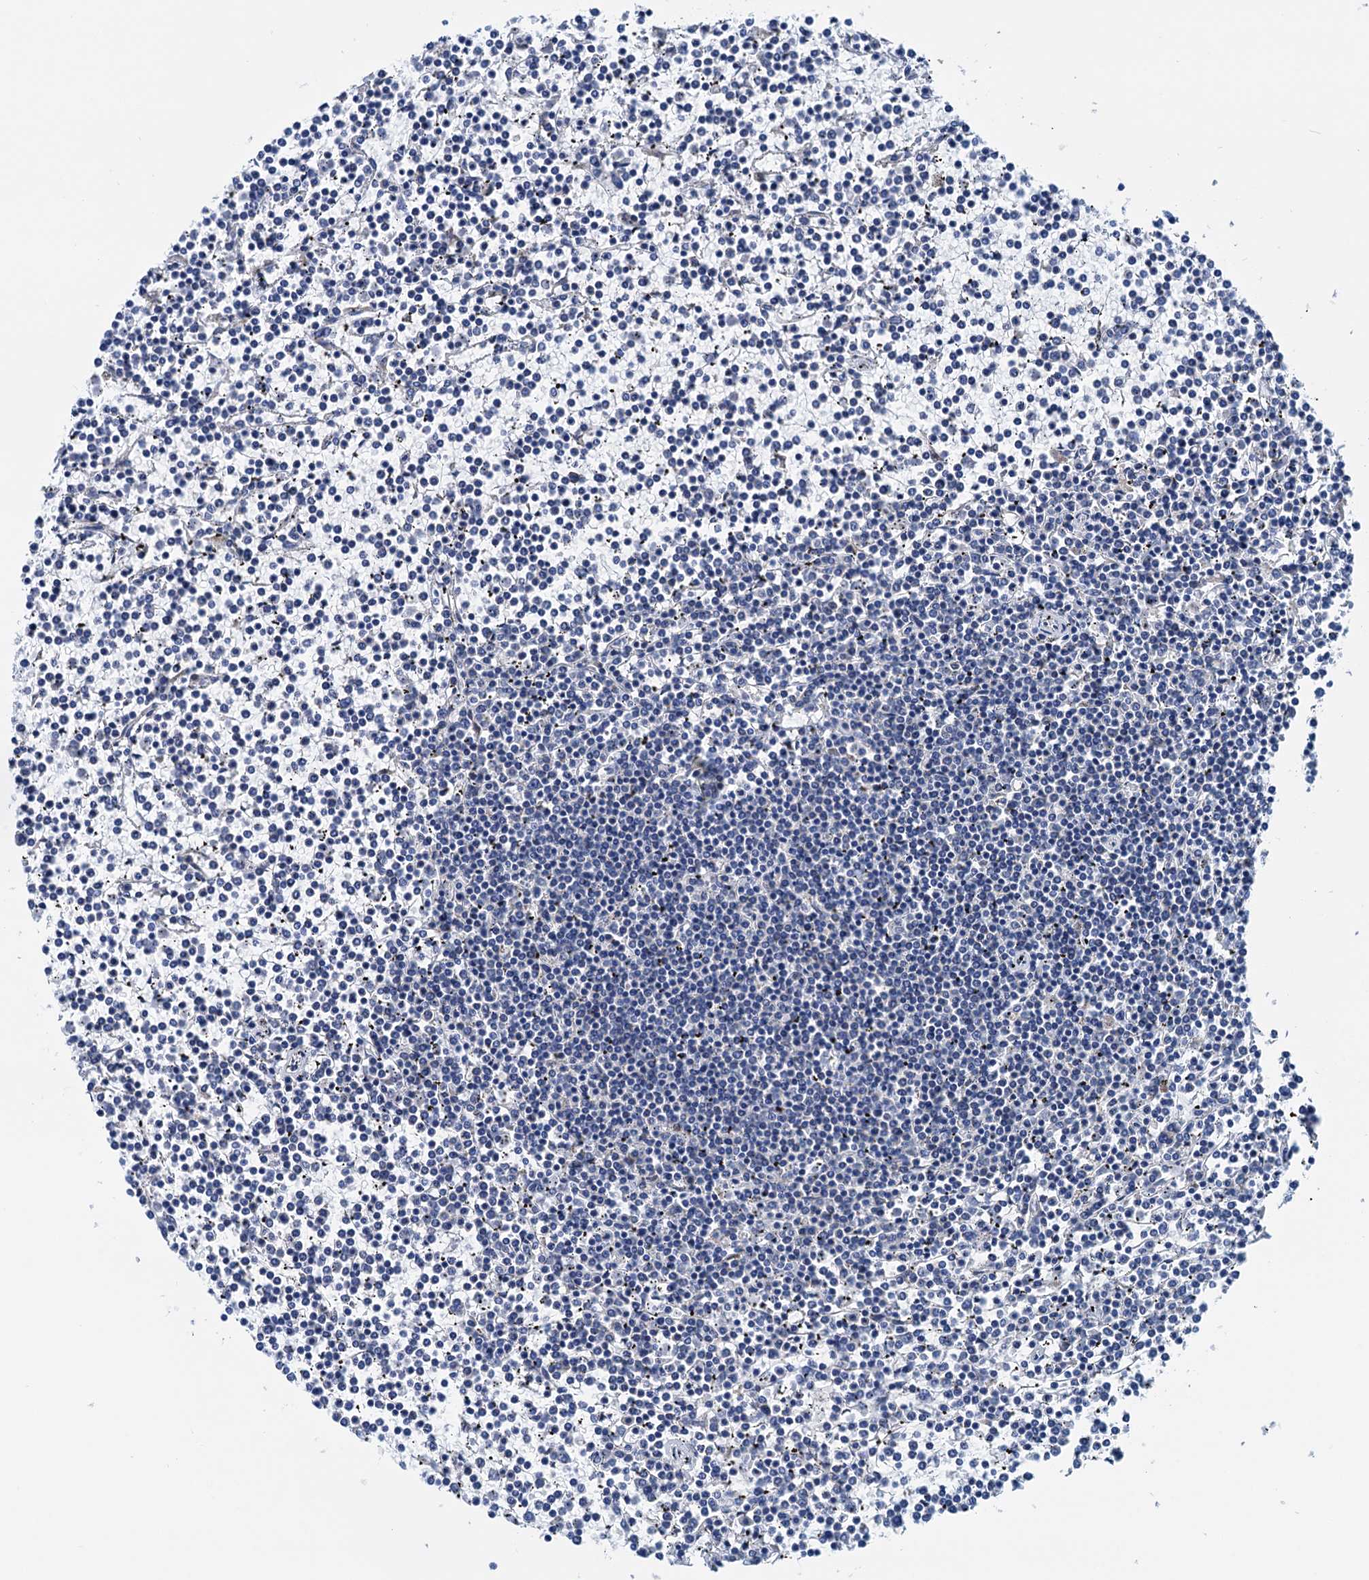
{"staining": {"intensity": "negative", "quantity": "none", "location": "none"}, "tissue": "lymphoma", "cell_type": "Tumor cells", "image_type": "cancer", "snomed": [{"axis": "morphology", "description": "Malignant lymphoma, non-Hodgkin's type, Low grade"}, {"axis": "topography", "description": "Spleen"}], "caption": "The photomicrograph reveals no significant staining in tumor cells of lymphoma.", "gene": "ELAC1", "patient": {"sex": "female", "age": 19}}